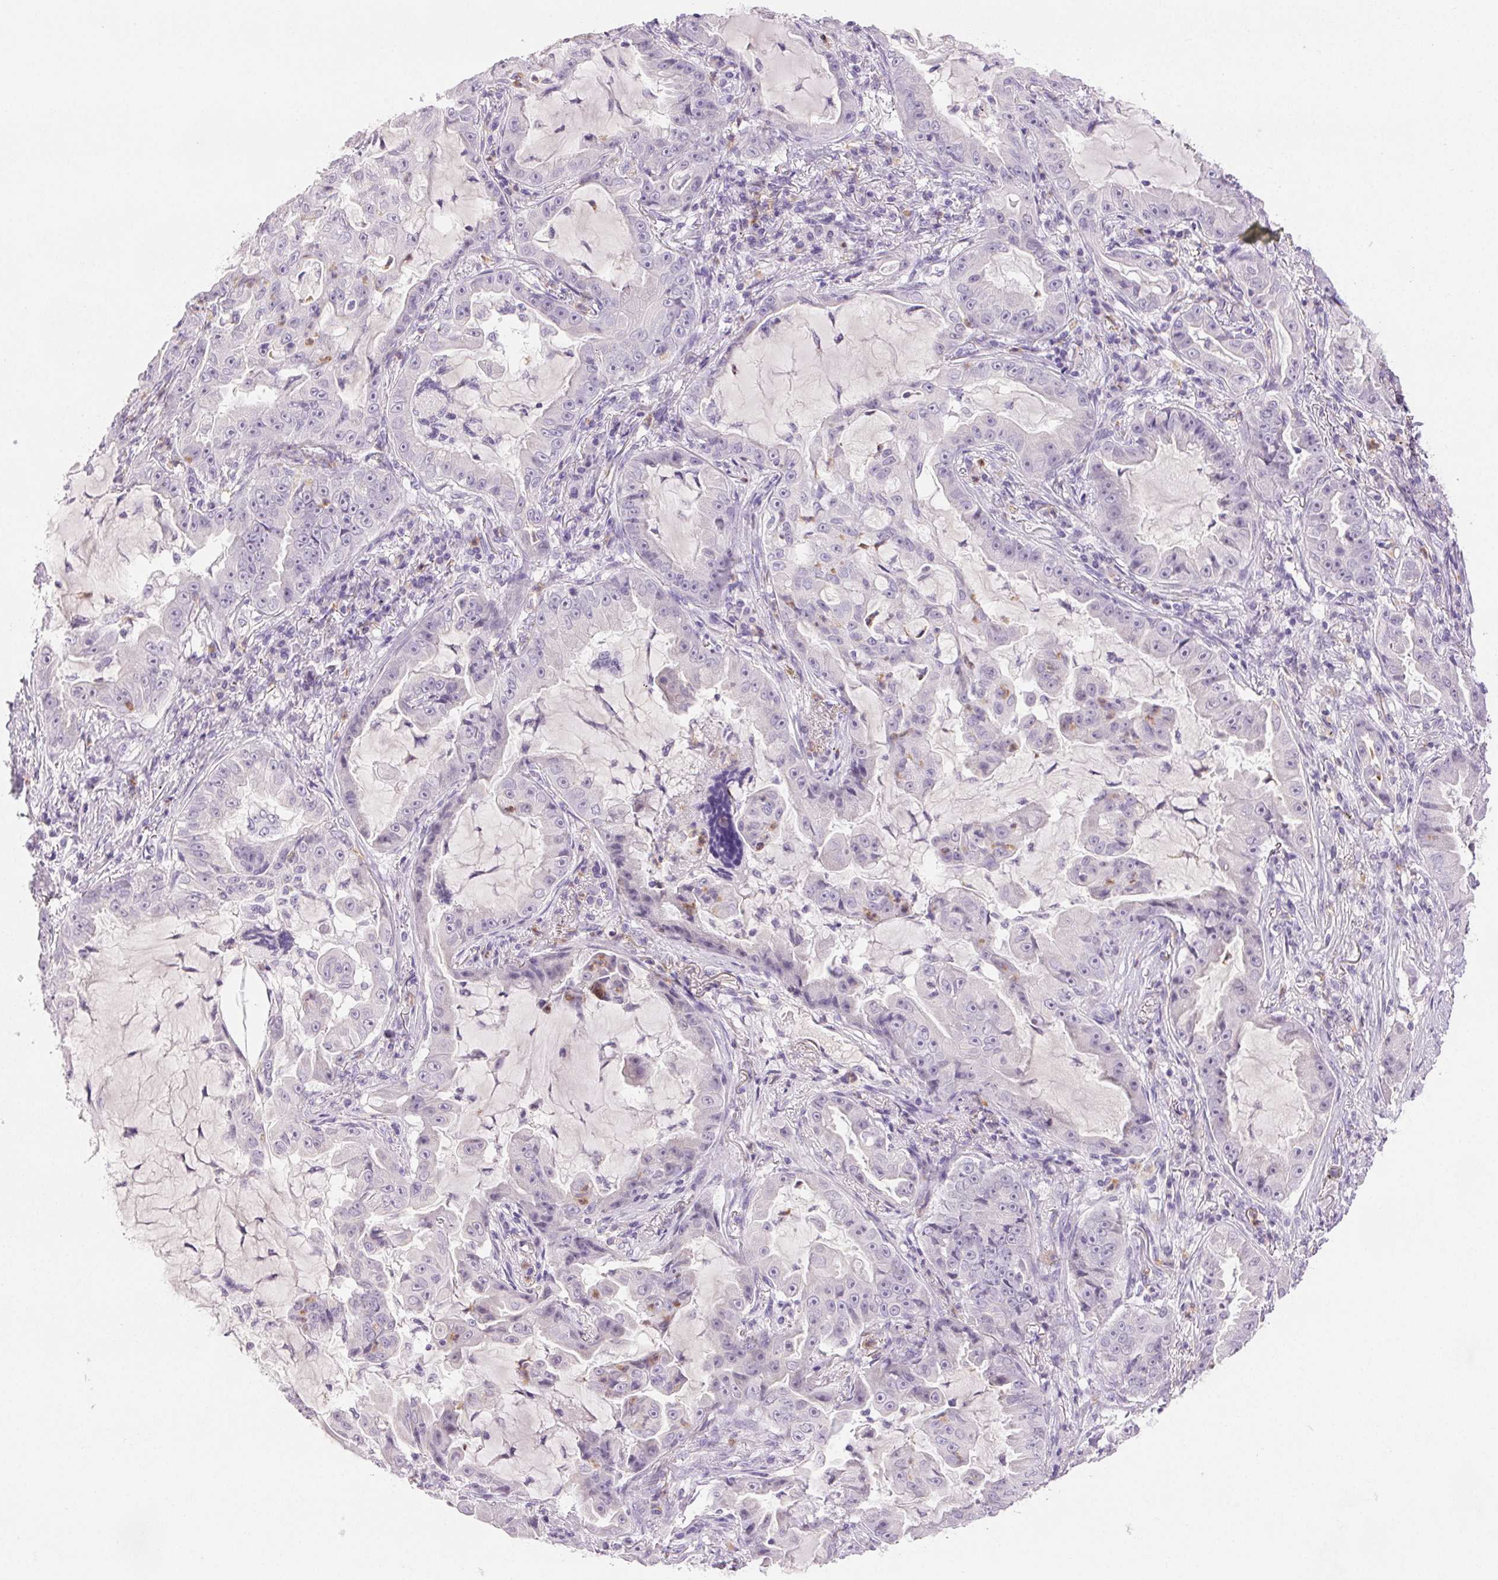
{"staining": {"intensity": "negative", "quantity": "none", "location": "none"}, "tissue": "lung cancer", "cell_type": "Tumor cells", "image_type": "cancer", "snomed": [{"axis": "morphology", "description": "Adenocarcinoma, NOS"}, {"axis": "topography", "description": "Lung"}], "caption": "Human lung cancer stained for a protein using immunohistochemistry reveals no positivity in tumor cells.", "gene": "EMX2", "patient": {"sex": "female", "age": 52}}